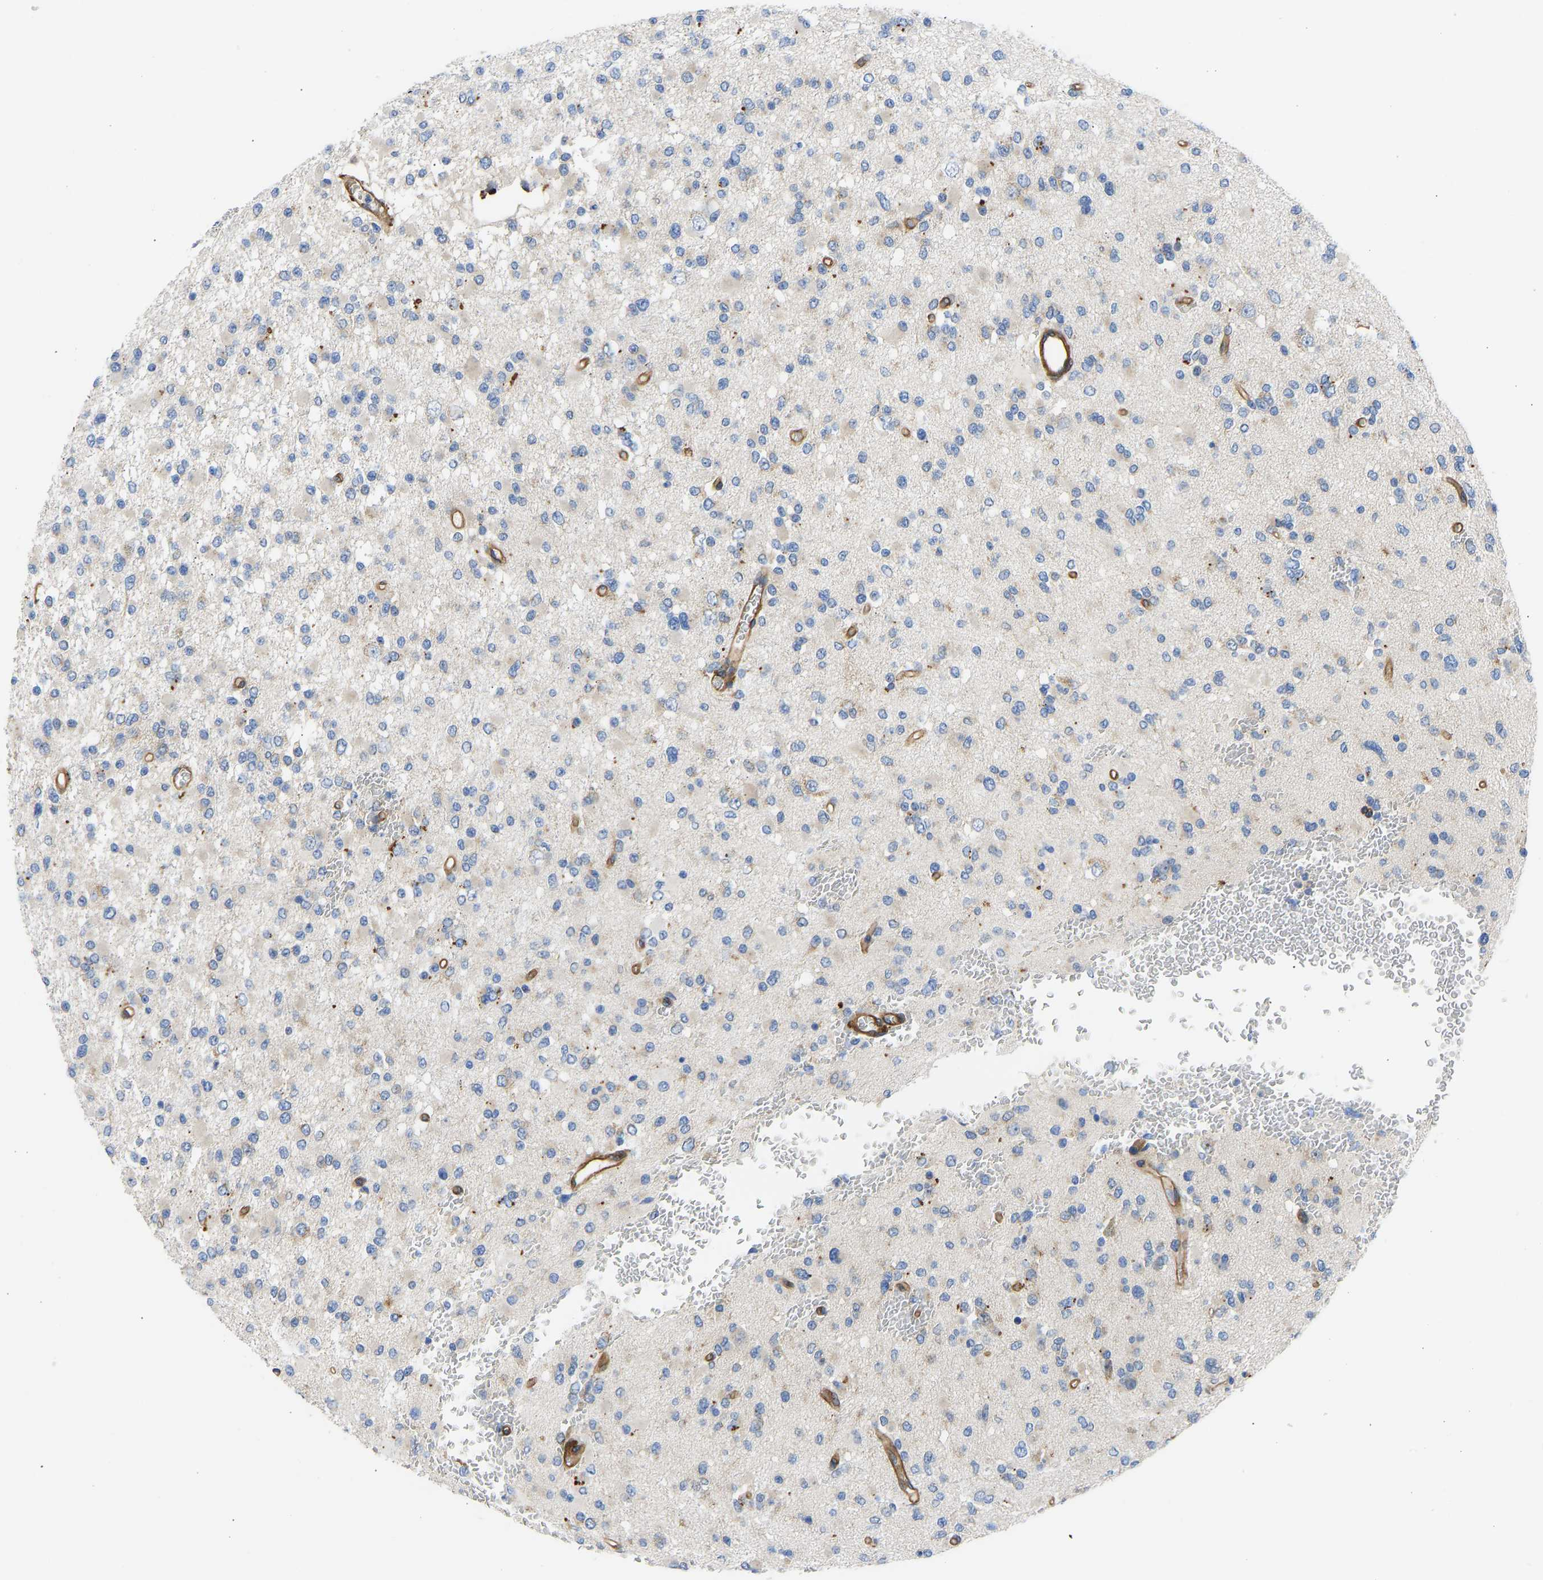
{"staining": {"intensity": "moderate", "quantity": "<25%", "location": "cytoplasmic/membranous"}, "tissue": "glioma", "cell_type": "Tumor cells", "image_type": "cancer", "snomed": [{"axis": "morphology", "description": "Glioma, malignant, Low grade"}, {"axis": "topography", "description": "Brain"}], "caption": "The photomicrograph shows immunohistochemical staining of malignant glioma (low-grade). There is moderate cytoplasmic/membranous positivity is seen in about <25% of tumor cells.", "gene": "MYO1C", "patient": {"sex": "female", "age": 22}}